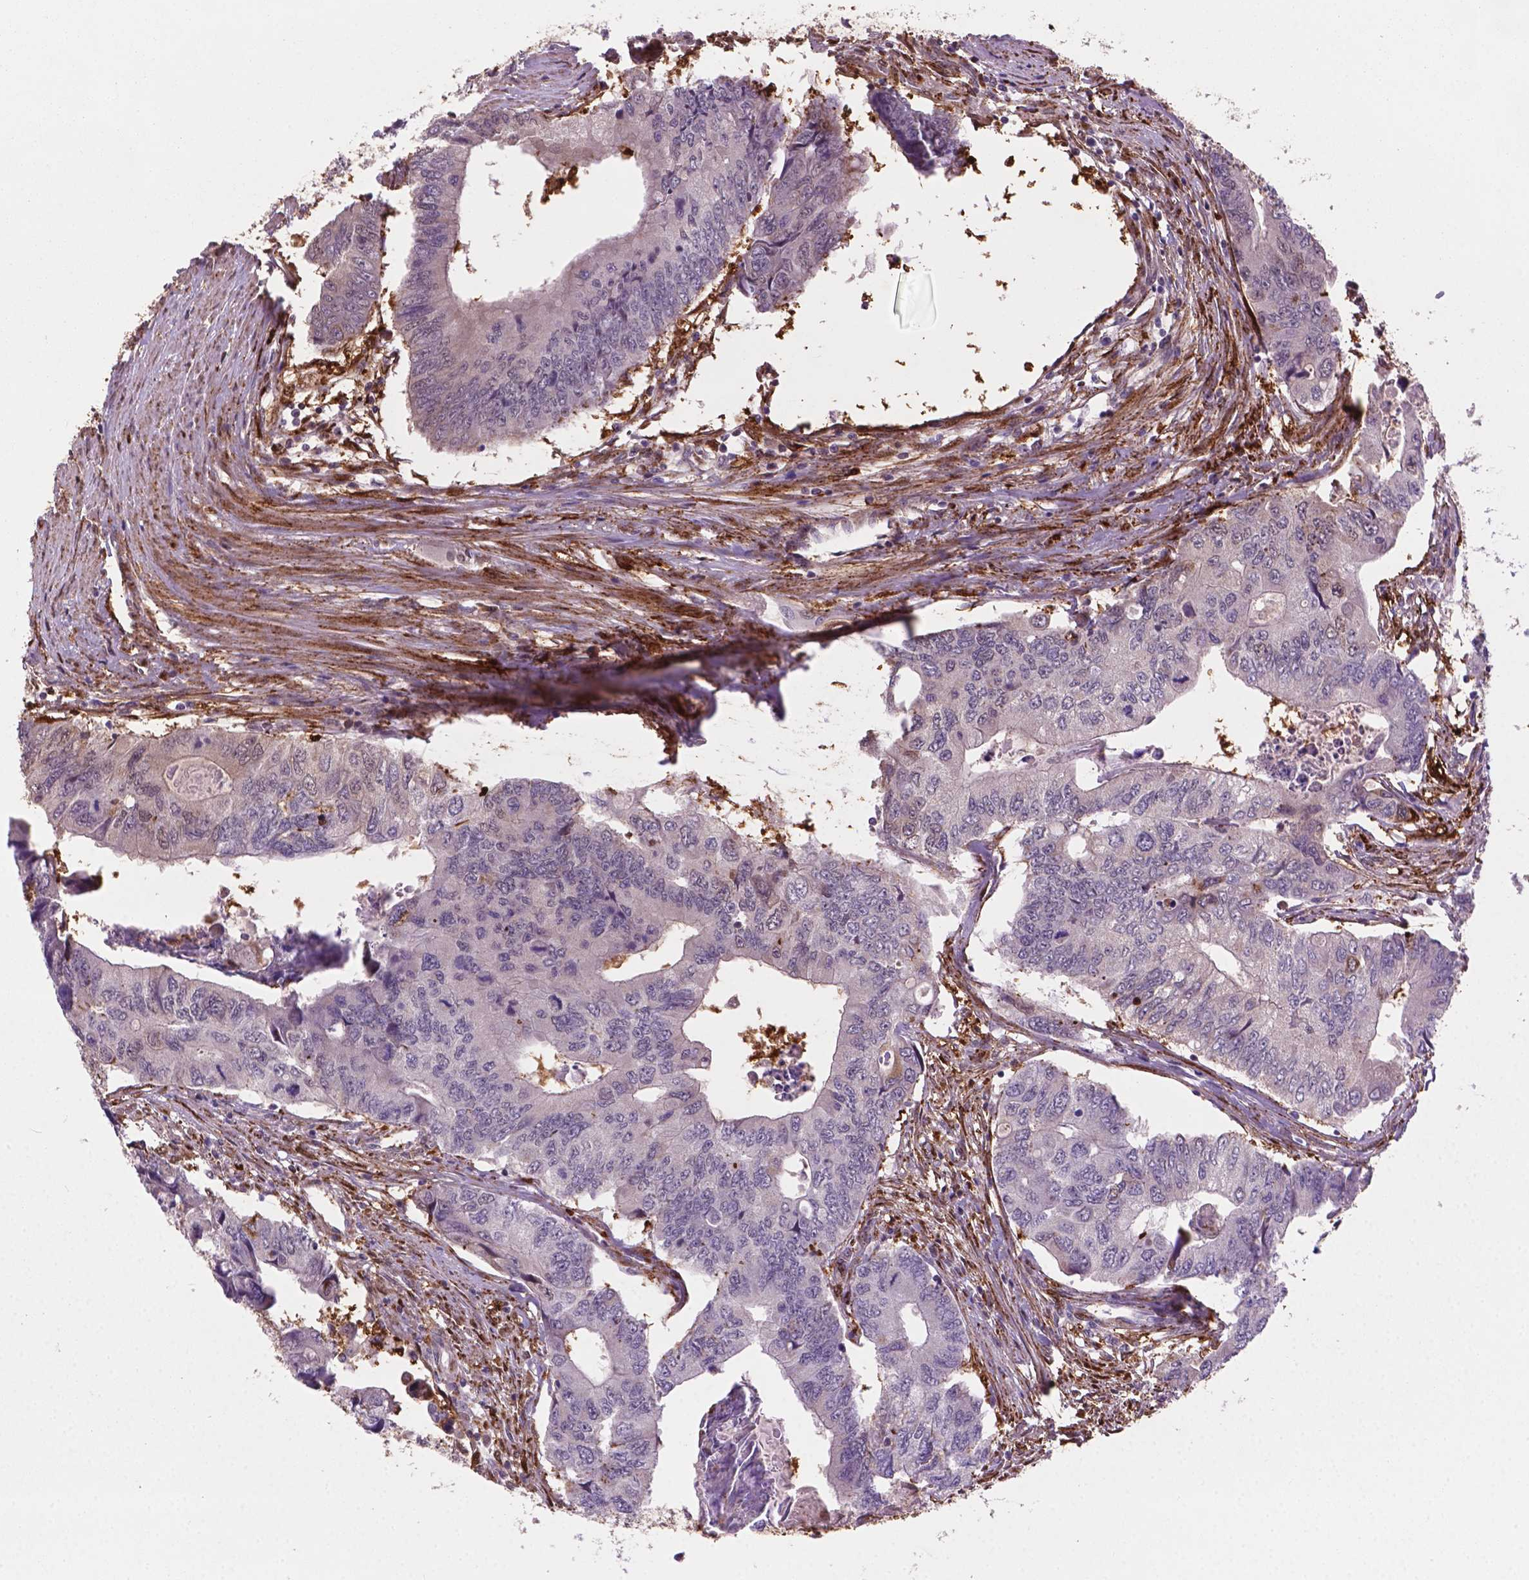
{"staining": {"intensity": "moderate", "quantity": "25%-75%", "location": "cytoplasmic/membranous,nuclear"}, "tissue": "colorectal cancer", "cell_type": "Tumor cells", "image_type": "cancer", "snomed": [{"axis": "morphology", "description": "Adenocarcinoma, NOS"}, {"axis": "topography", "description": "Colon"}], "caption": "An immunohistochemistry (IHC) image of neoplastic tissue is shown. Protein staining in brown highlights moderate cytoplasmic/membranous and nuclear positivity in colorectal cancer (adenocarcinoma) within tumor cells.", "gene": "PLIN3", "patient": {"sex": "male", "age": 53}}